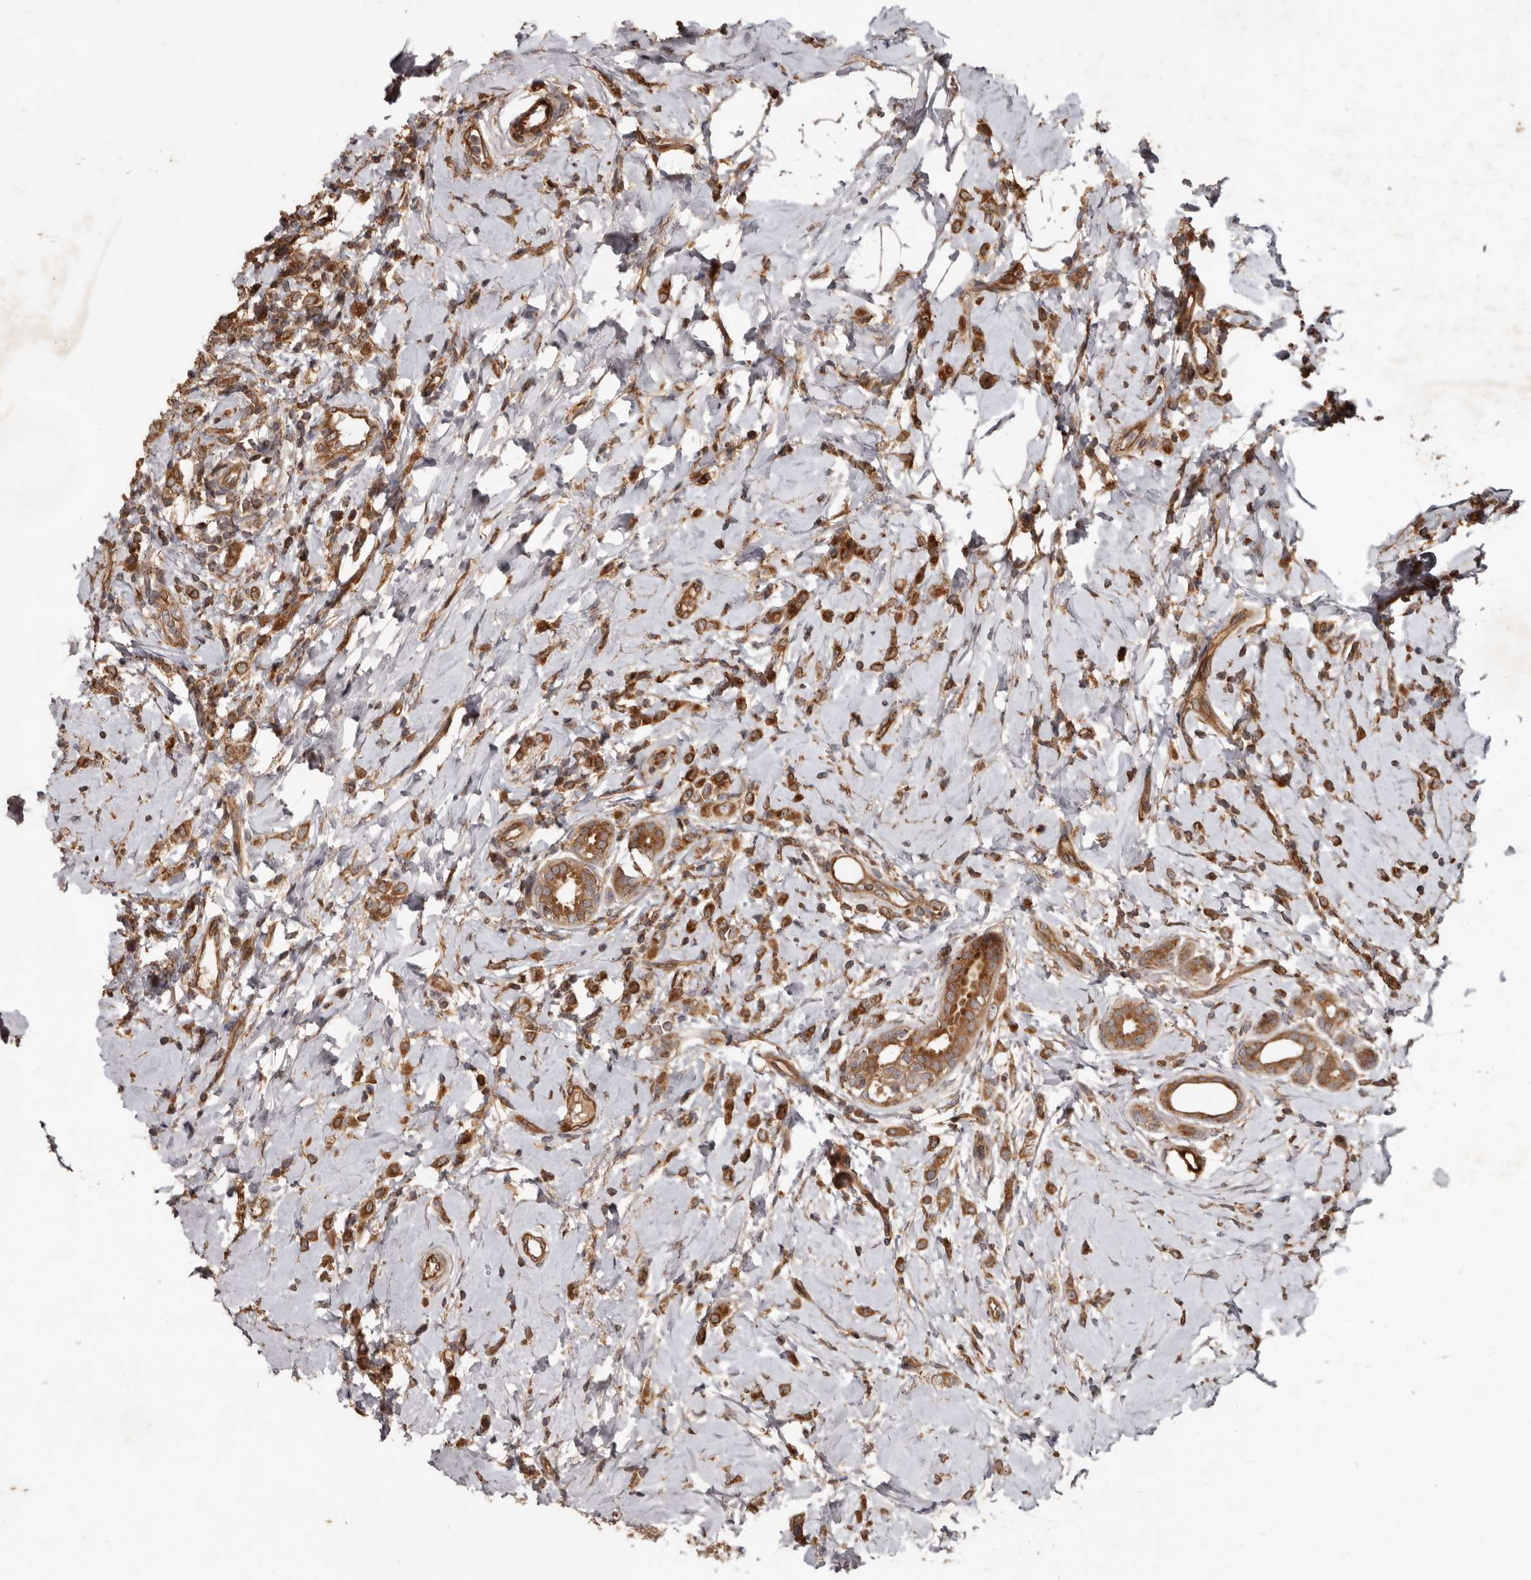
{"staining": {"intensity": "moderate", "quantity": ">75%", "location": "cytoplasmic/membranous"}, "tissue": "breast cancer", "cell_type": "Tumor cells", "image_type": "cancer", "snomed": [{"axis": "morphology", "description": "Lobular carcinoma"}, {"axis": "topography", "description": "Breast"}], "caption": "Immunohistochemistry (IHC) micrograph of breast cancer stained for a protein (brown), which displays medium levels of moderate cytoplasmic/membranous expression in approximately >75% of tumor cells.", "gene": "STK36", "patient": {"sex": "female", "age": 47}}